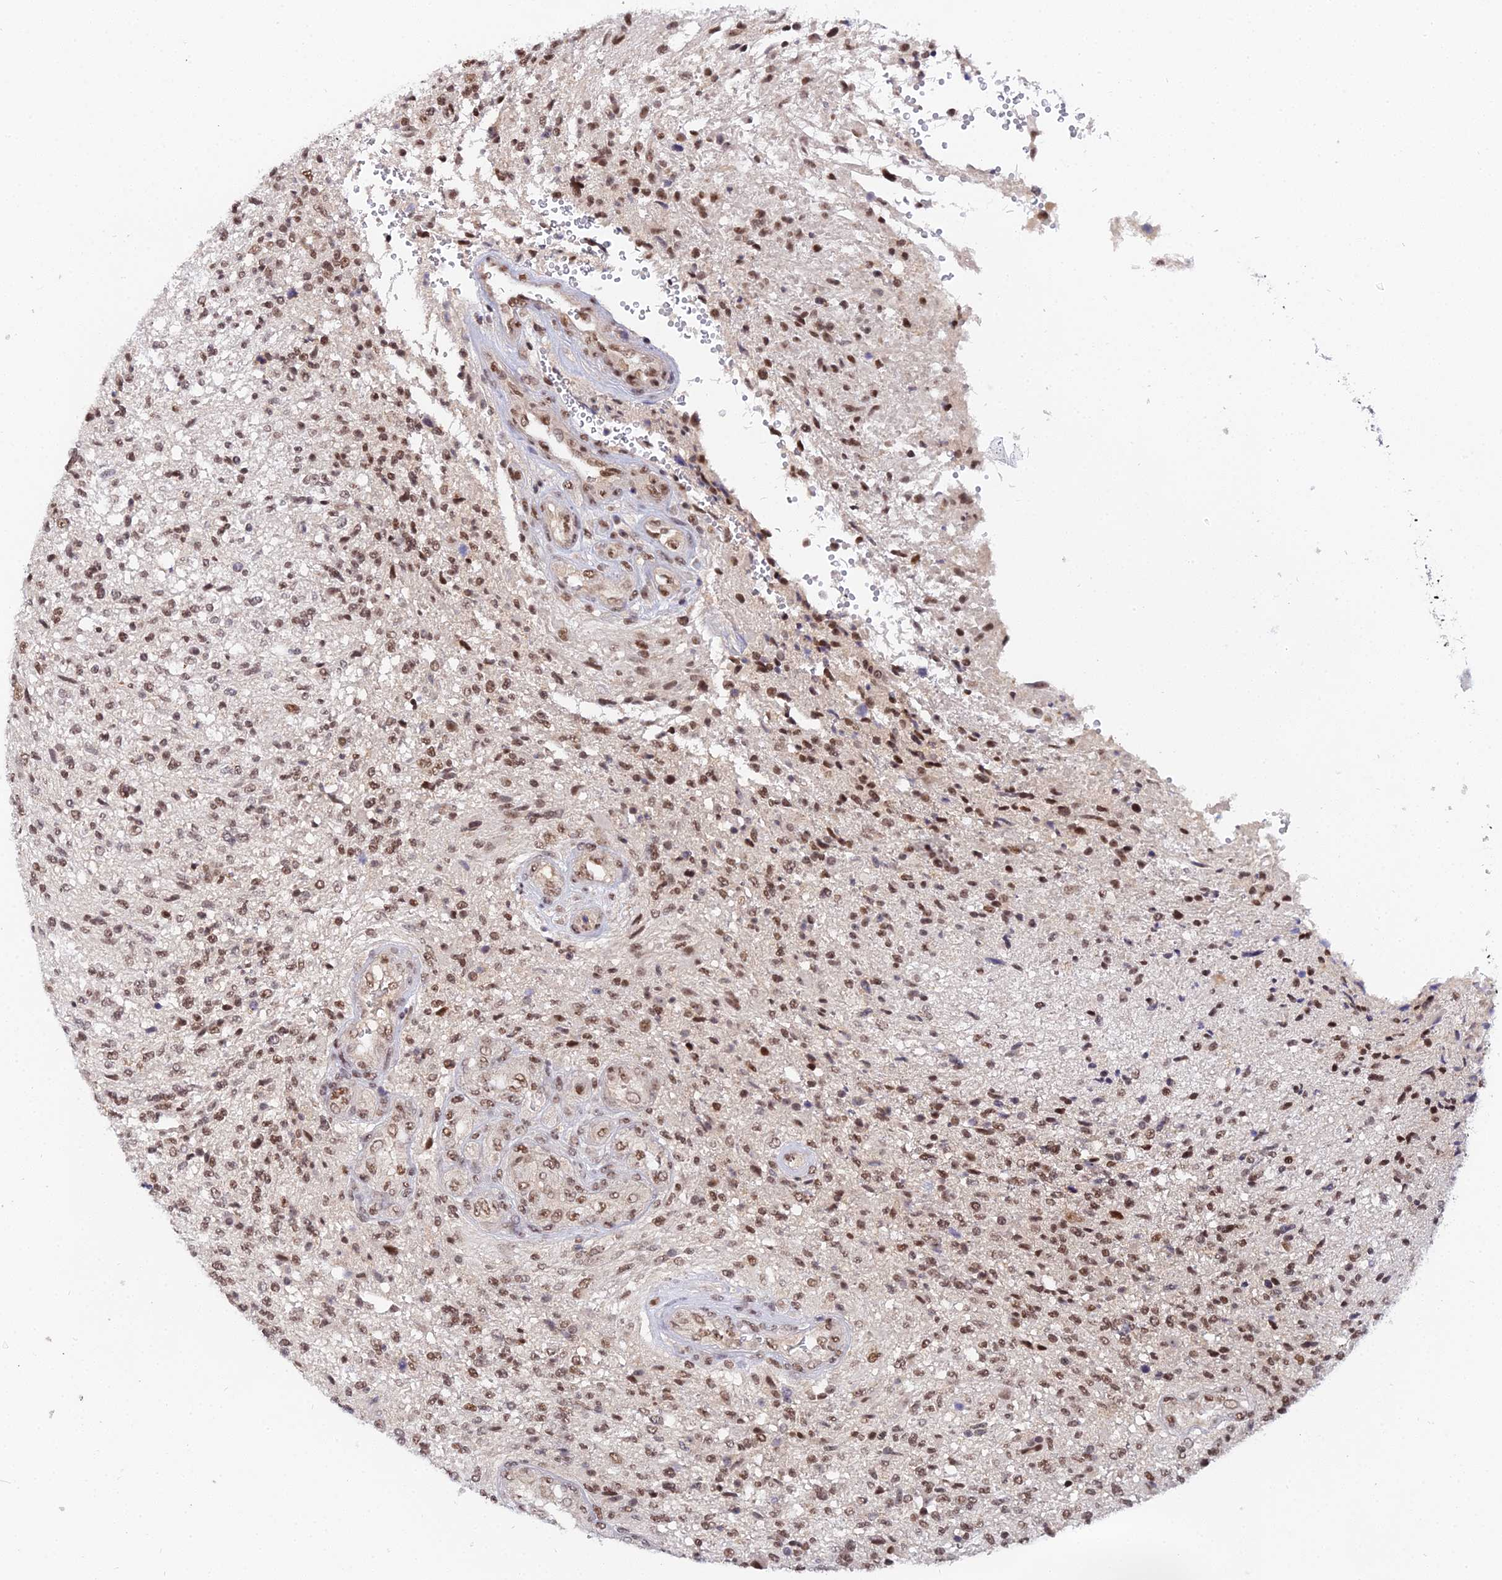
{"staining": {"intensity": "moderate", "quantity": ">75%", "location": "nuclear"}, "tissue": "glioma", "cell_type": "Tumor cells", "image_type": "cancer", "snomed": [{"axis": "morphology", "description": "Glioma, malignant, High grade"}, {"axis": "topography", "description": "Brain"}], "caption": "Glioma stained with a brown dye demonstrates moderate nuclear positive positivity in about >75% of tumor cells.", "gene": "EXOSC3", "patient": {"sex": "male", "age": 56}}